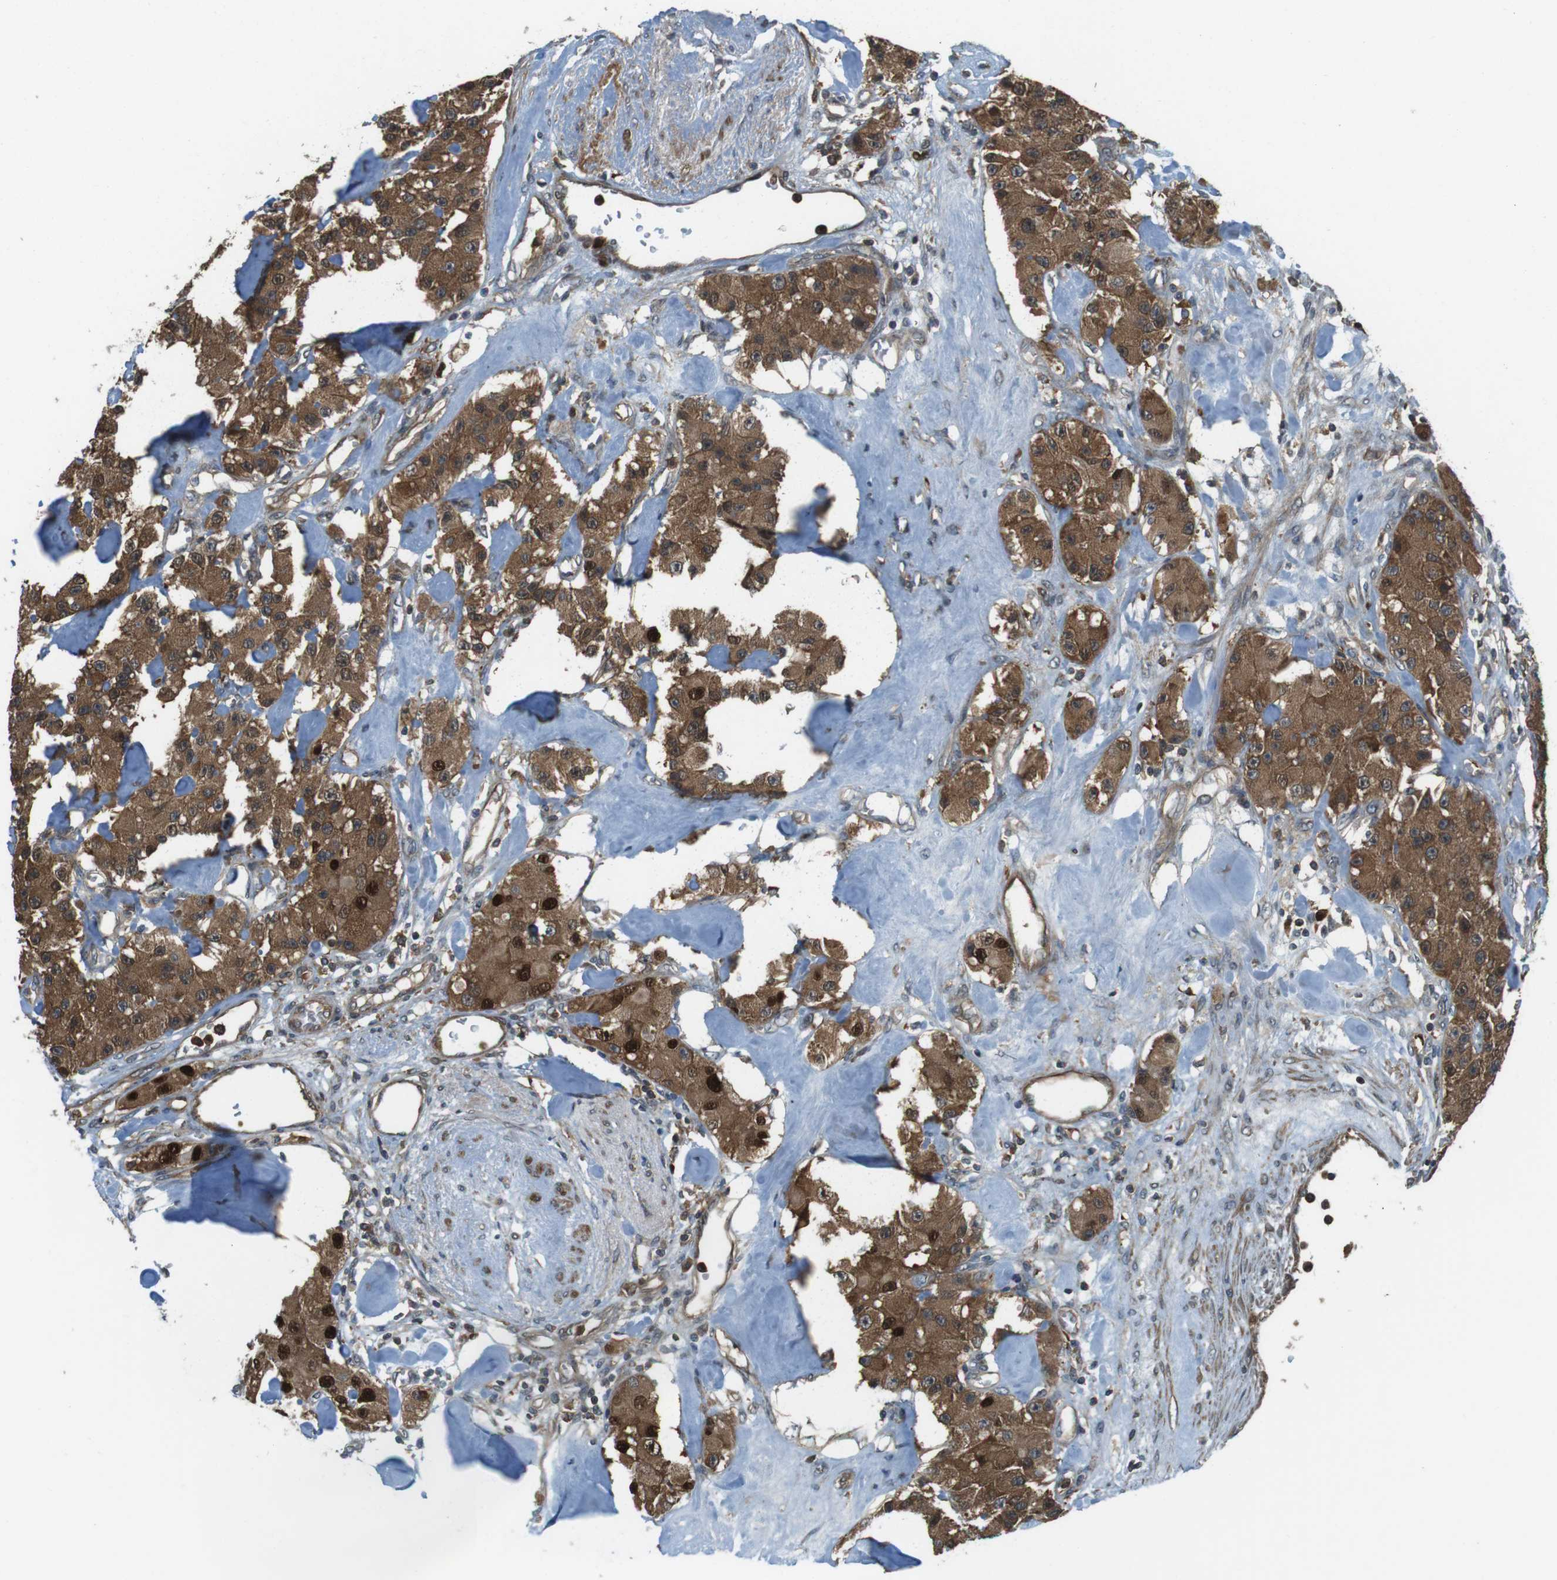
{"staining": {"intensity": "strong", "quantity": ">75%", "location": "cytoplasmic/membranous,nuclear"}, "tissue": "carcinoid", "cell_type": "Tumor cells", "image_type": "cancer", "snomed": [{"axis": "morphology", "description": "Carcinoid, malignant, NOS"}, {"axis": "topography", "description": "Pancreas"}], "caption": "This is a micrograph of immunohistochemistry (IHC) staining of malignant carcinoid, which shows strong staining in the cytoplasmic/membranous and nuclear of tumor cells.", "gene": "LRRC3B", "patient": {"sex": "male", "age": 41}}